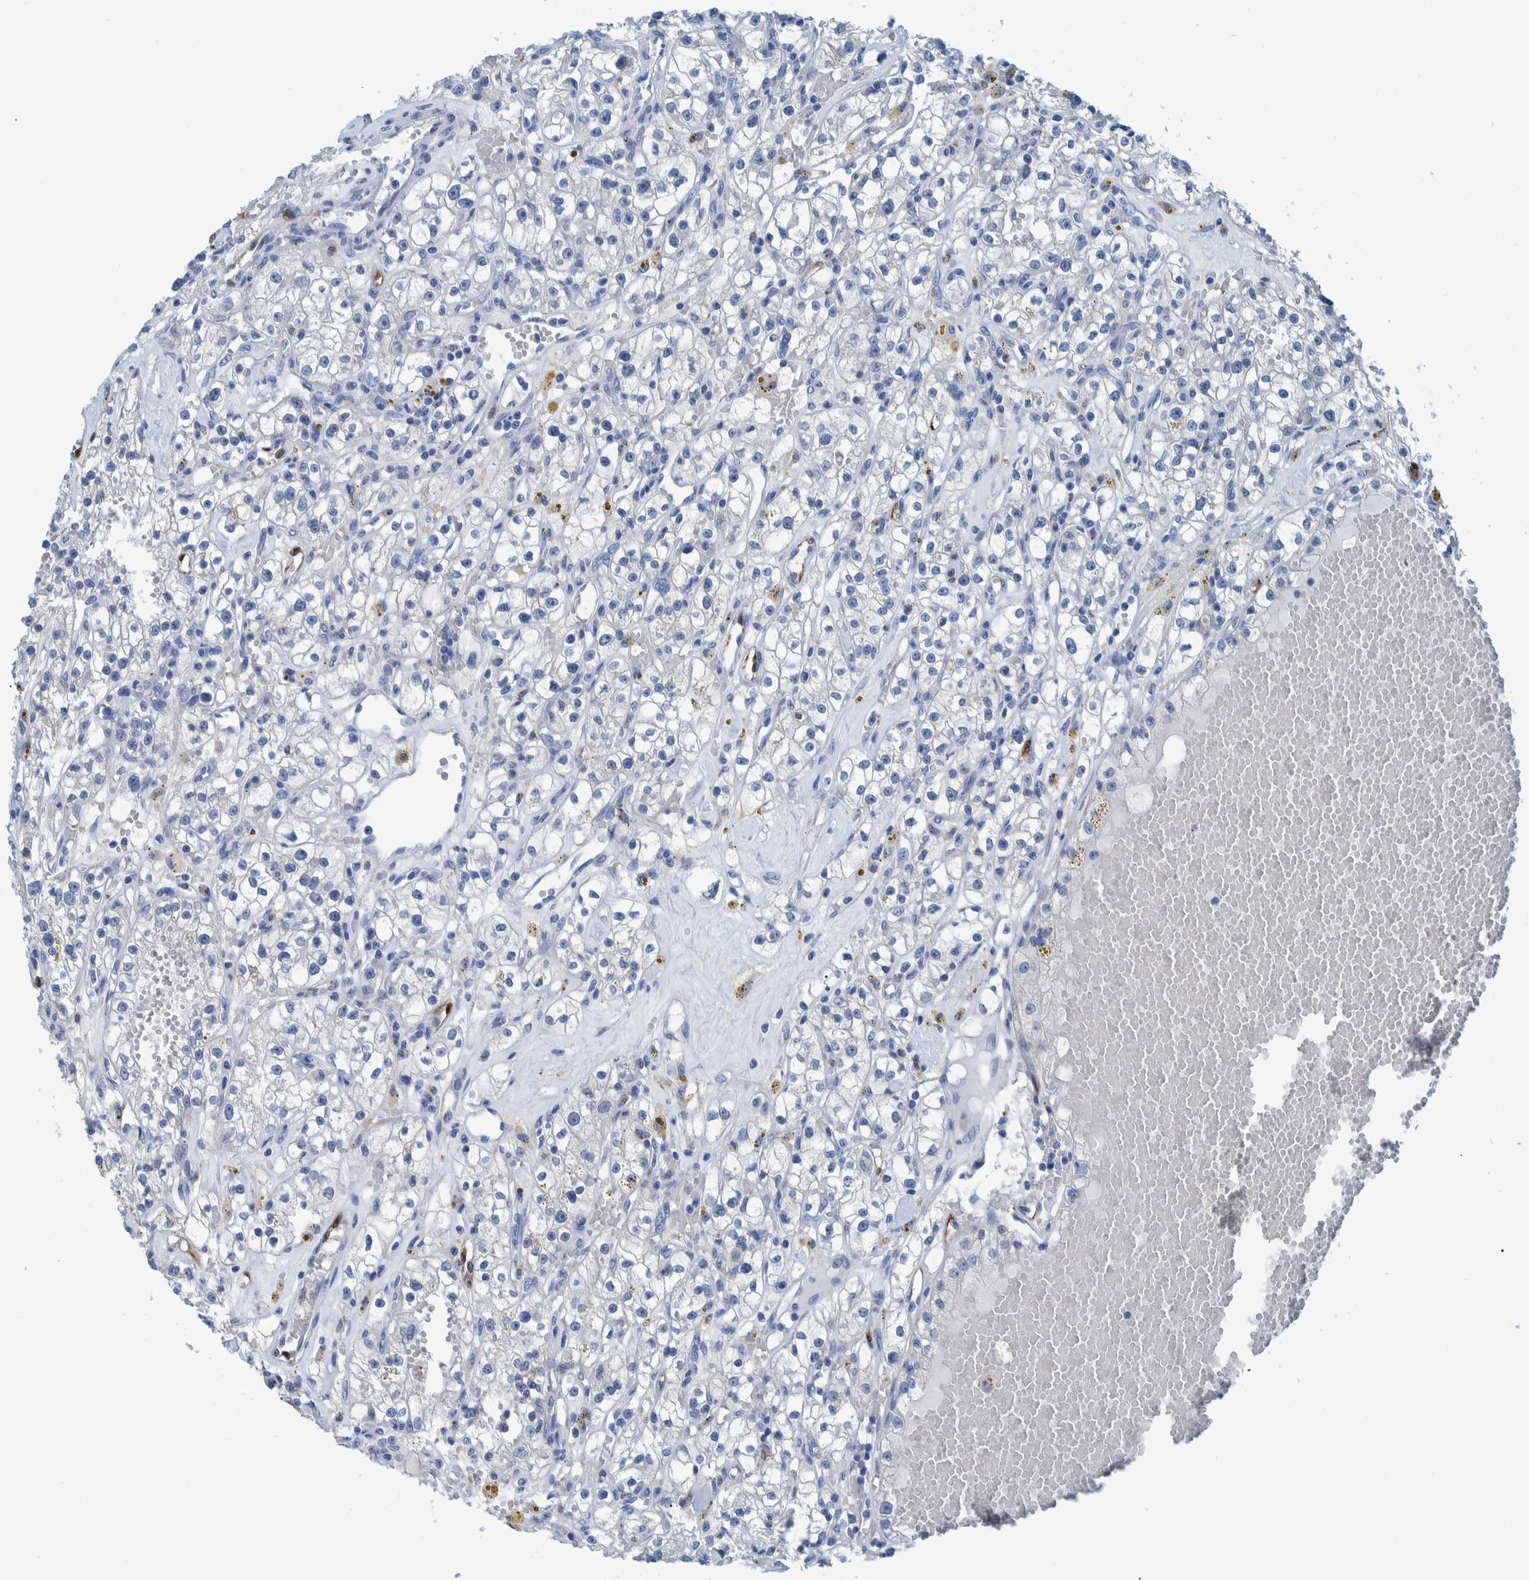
{"staining": {"intensity": "negative", "quantity": "none", "location": "none"}, "tissue": "renal cancer", "cell_type": "Tumor cells", "image_type": "cancer", "snomed": [{"axis": "morphology", "description": "Adenocarcinoma, NOS"}, {"axis": "topography", "description": "Kidney"}], "caption": "Immunohistochemical staining of renal cancer displays no significant staining in tumor cells. (Stains: DAB (3,3'-diaminobenzidine) immunohistochemistry (IHC) with hematoxylin counter stain, Microscopy: brightfield microscopy at high magnification).", "gene": "IDO1", "patient": {"sex": "male", "age": 56}}